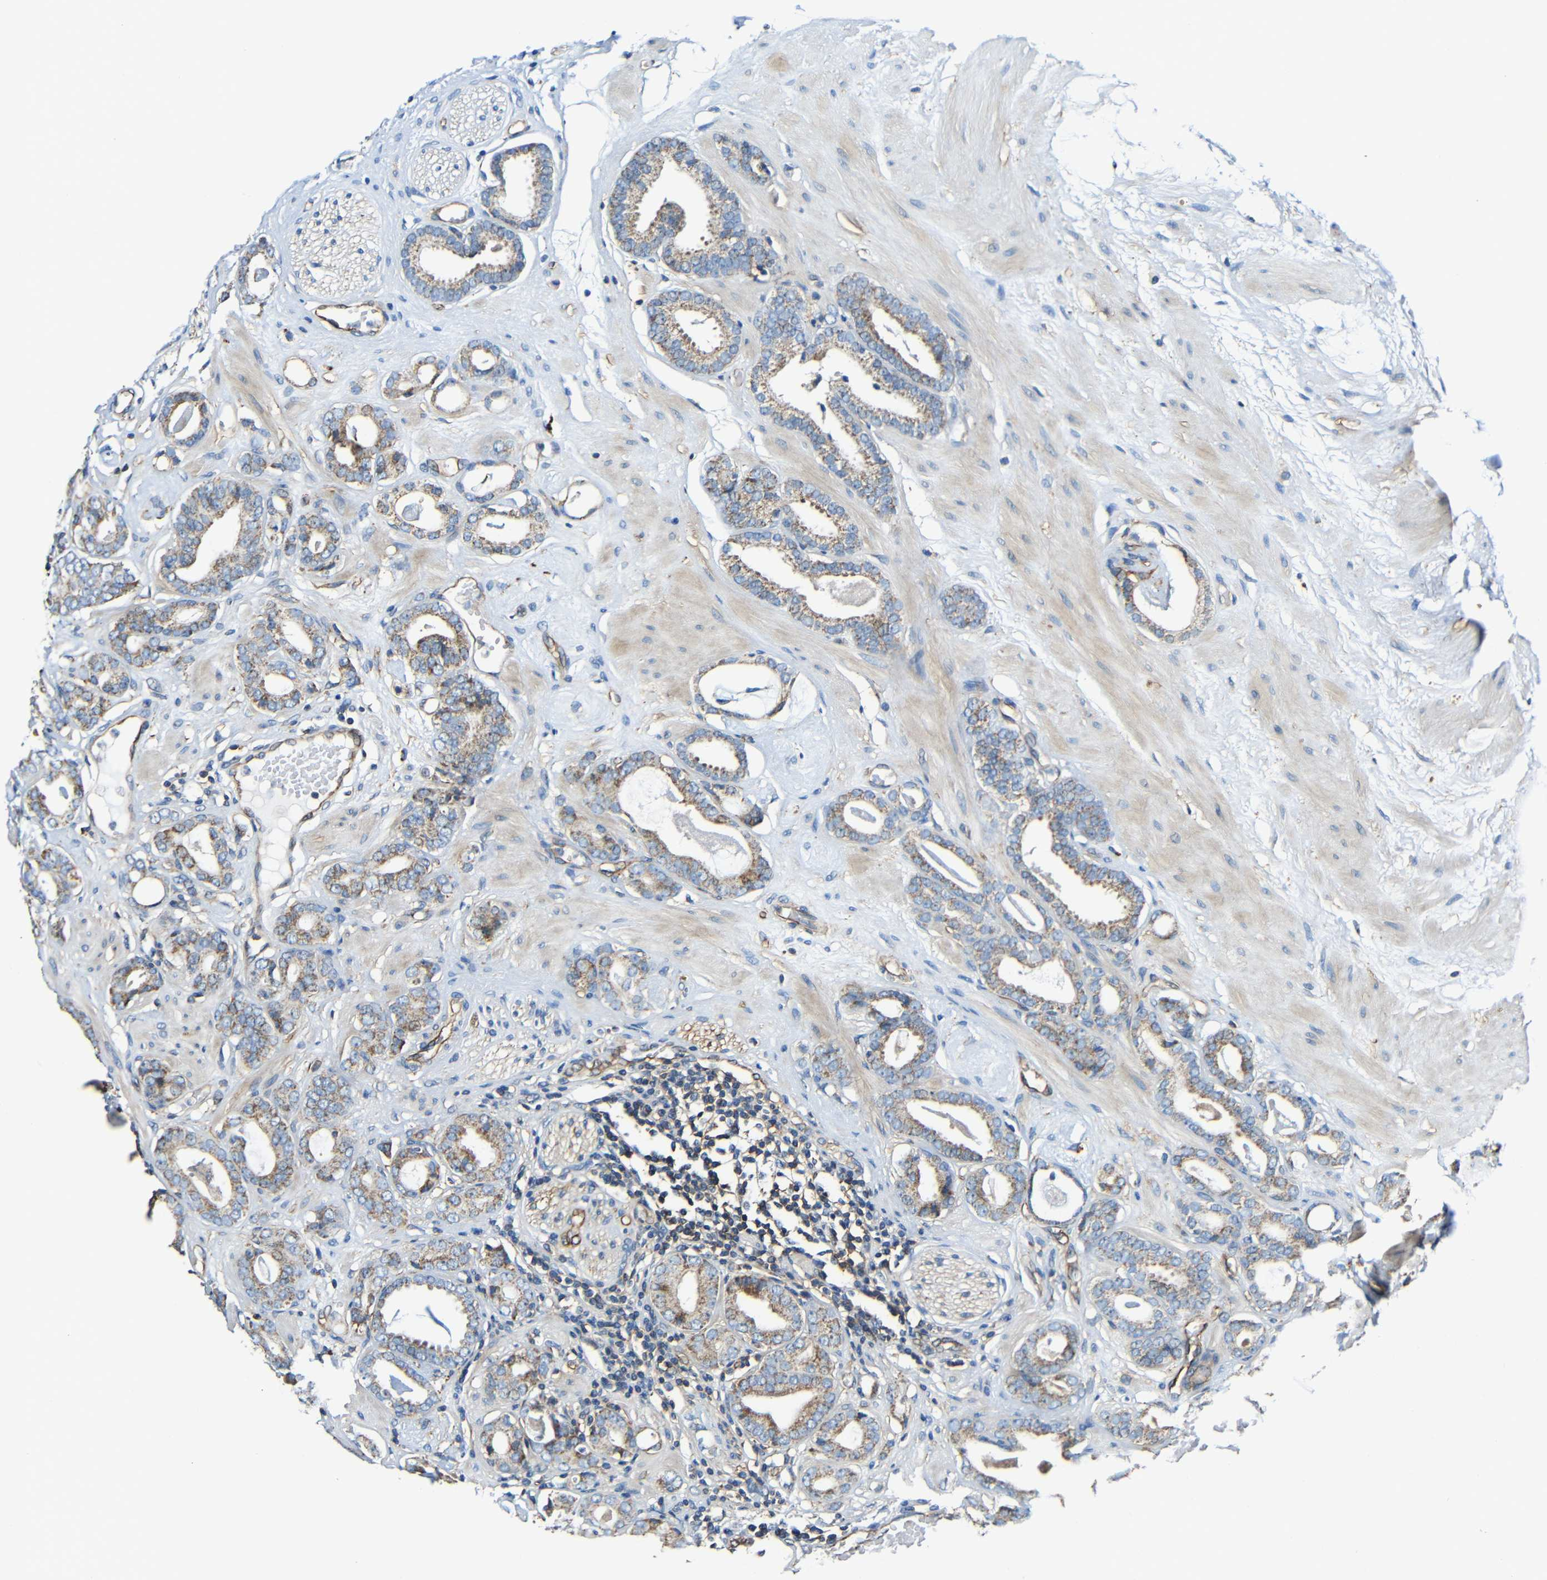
{"staining": {"intensity": "moderate", "quantity": ">75%", "location": "cytoplasmic/membranous"}, "tissue": "prostate cancer", "cell_type": "Tumor cells", "image_type": "cancer", "snomed": [{"axis": "morphology", "description": "Adenocarcinoma, Low grade"}, {"axis": "topography", "description": "Prostate"}], "caption": "Prostate low-grade adenocarcinoma was stained to show a protein in brown. There is medium levels of moderate cytoplasmic/membranous staining in about >75% of tumor cells. (DAB (3,3'-diaminobenzidine) = brown stain, brightfield microscopy at high magnification).", "gene": "IGSF10", "patient": {"sex": "male", "age": 53}}